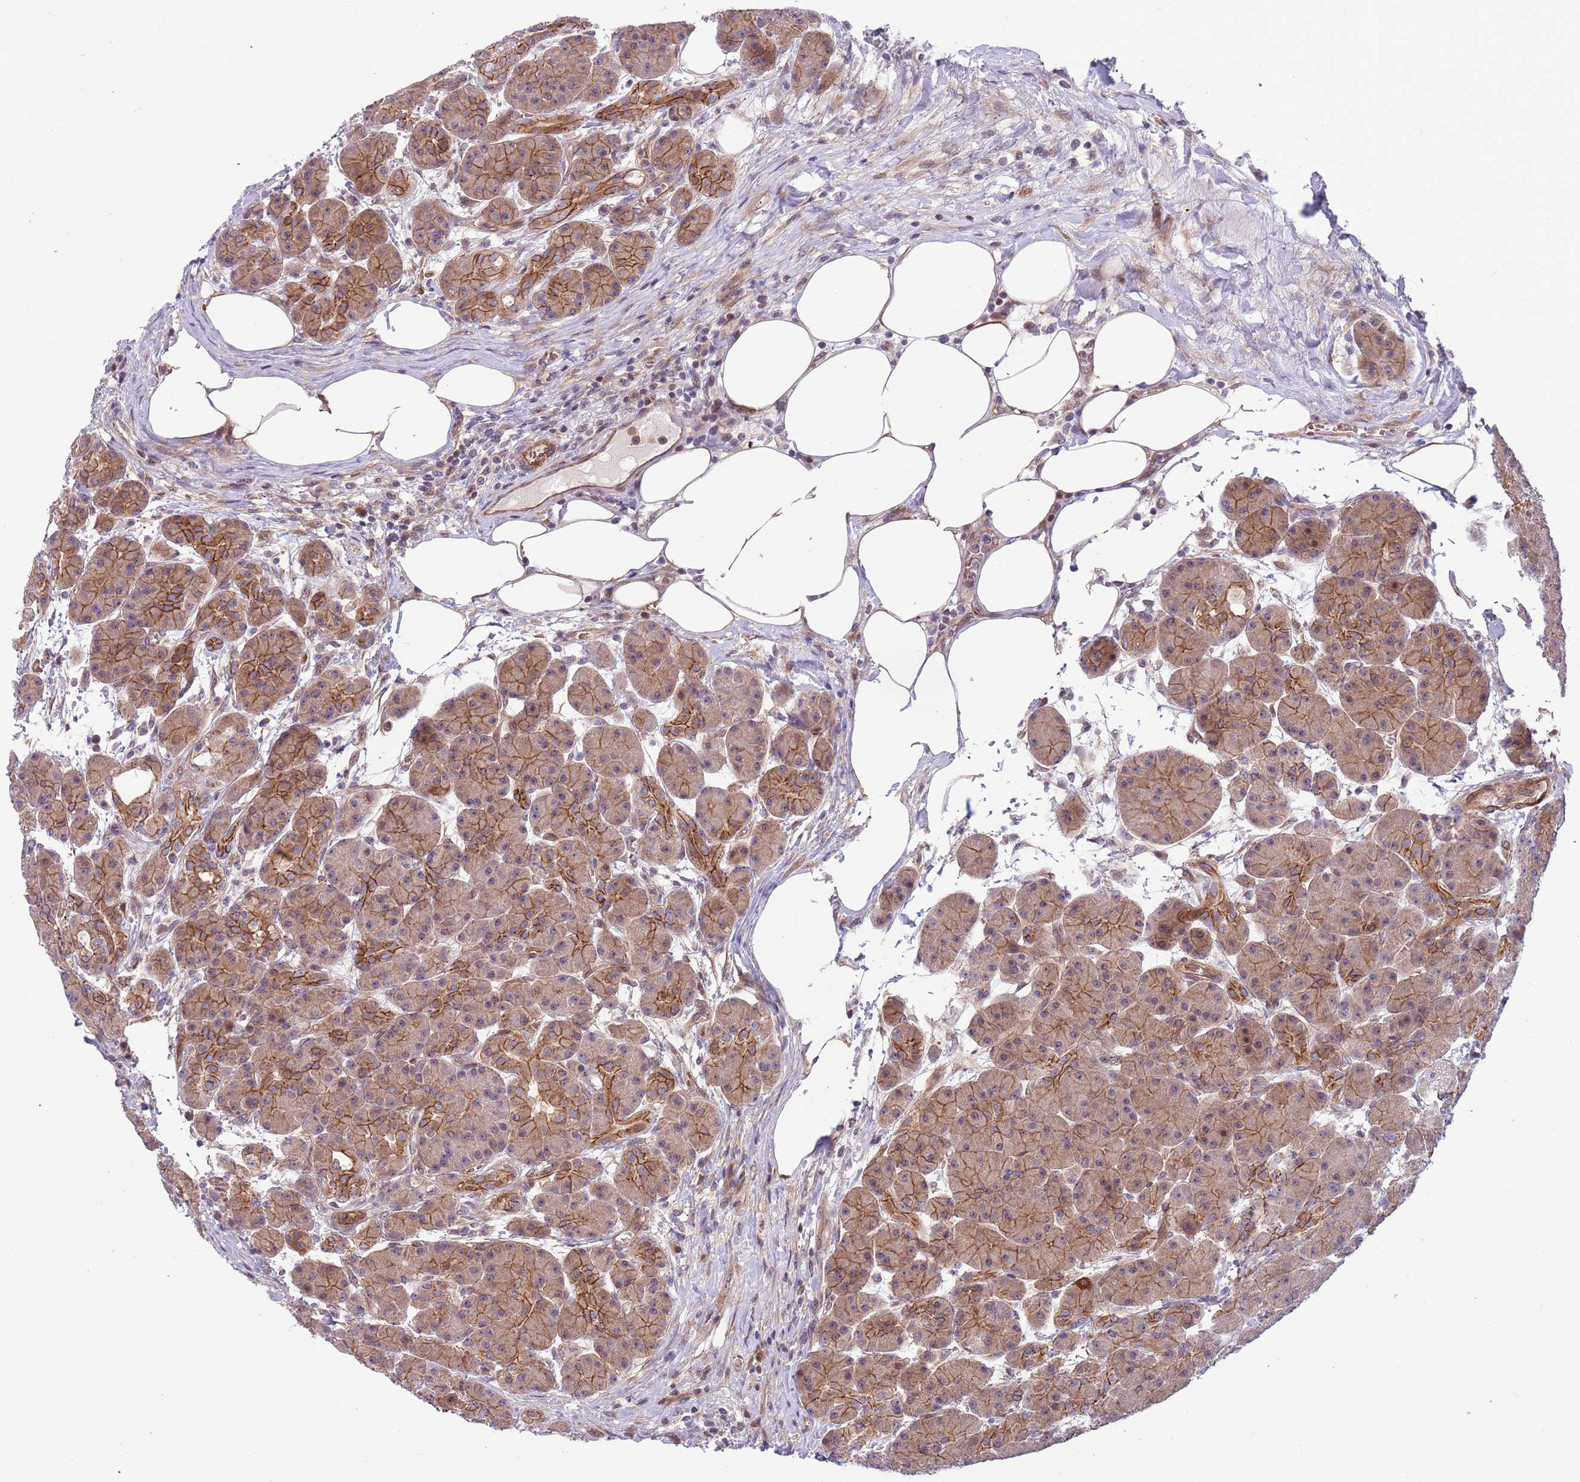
{"staining": {"intensity": "strong", "quantity": "25%-75%", "location": "cytoplasmic/membranous"}, "tissue": "pancreas", "cell_type": "Exocrine glandular cells", "image_type": "normal", "snomed": [{"axis": "morphology", "description": "Normal tissue, NOS"}, {"axis": "topography", "description": "Pancreas"}], "caption": "Pancreas stained with immunohistochemistry demonstrates strong cytoplasmic/membranous staining in approximately 25%-75% of exocrine glandular cells.", "gene": "ITGB6", "patient": {"sex": "male", "age": 63}}